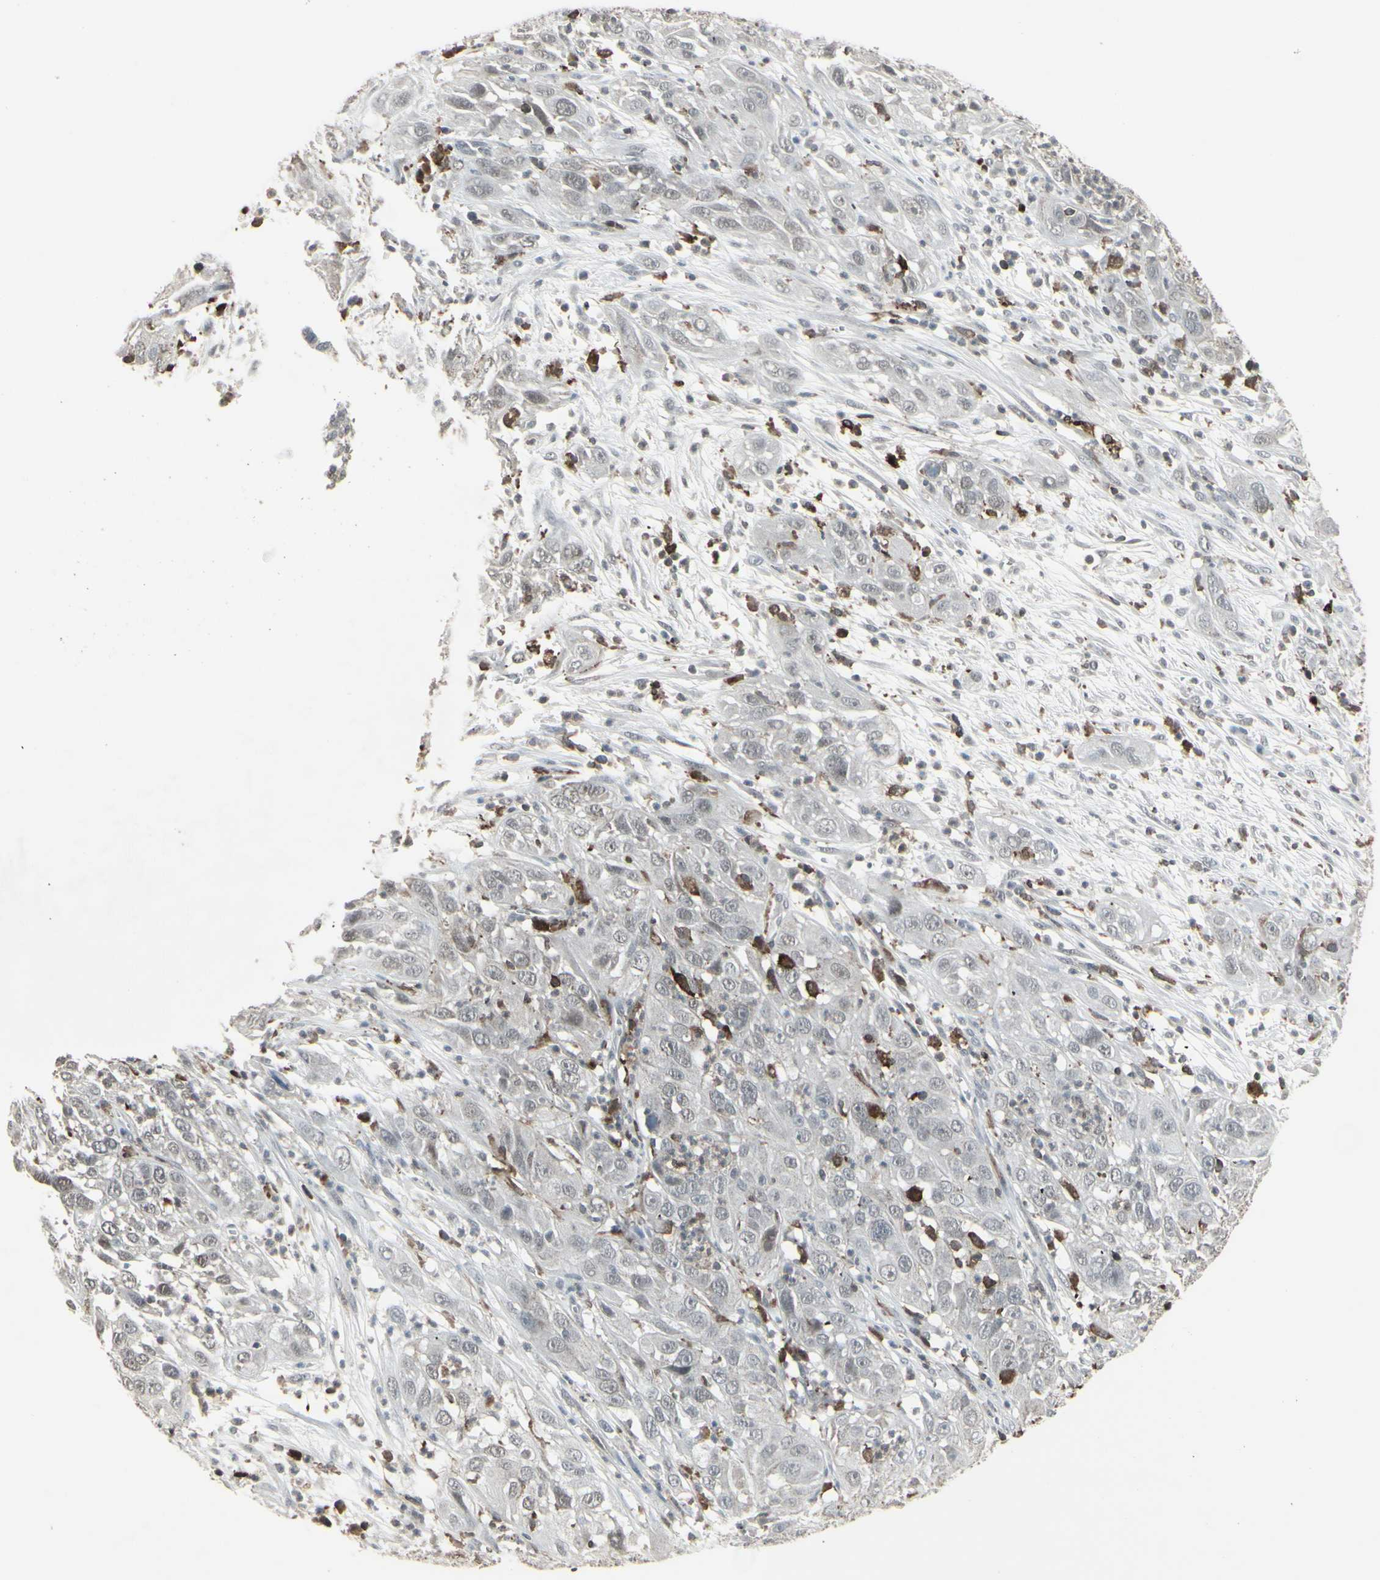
{"staining": {"intensity": "negative", "quantity": "none", "location": "none"}, "tissue": "cervical cancer", "cell_type": "Tumor cells", "image_type": "cancer", "snomed": [{"axis": "morphology", "description": "Squamous cell carcinoma, NOS"}, {"axis": "topography", "description": "Cervix"}], "caption": "Cervical cancer (squamous cell carcinoma) was stained to show a protein in brown. There is no significant positivity in tumor cells.", "gene": "SAMSN1", "patient": {"sex": "female", "age": 32}}